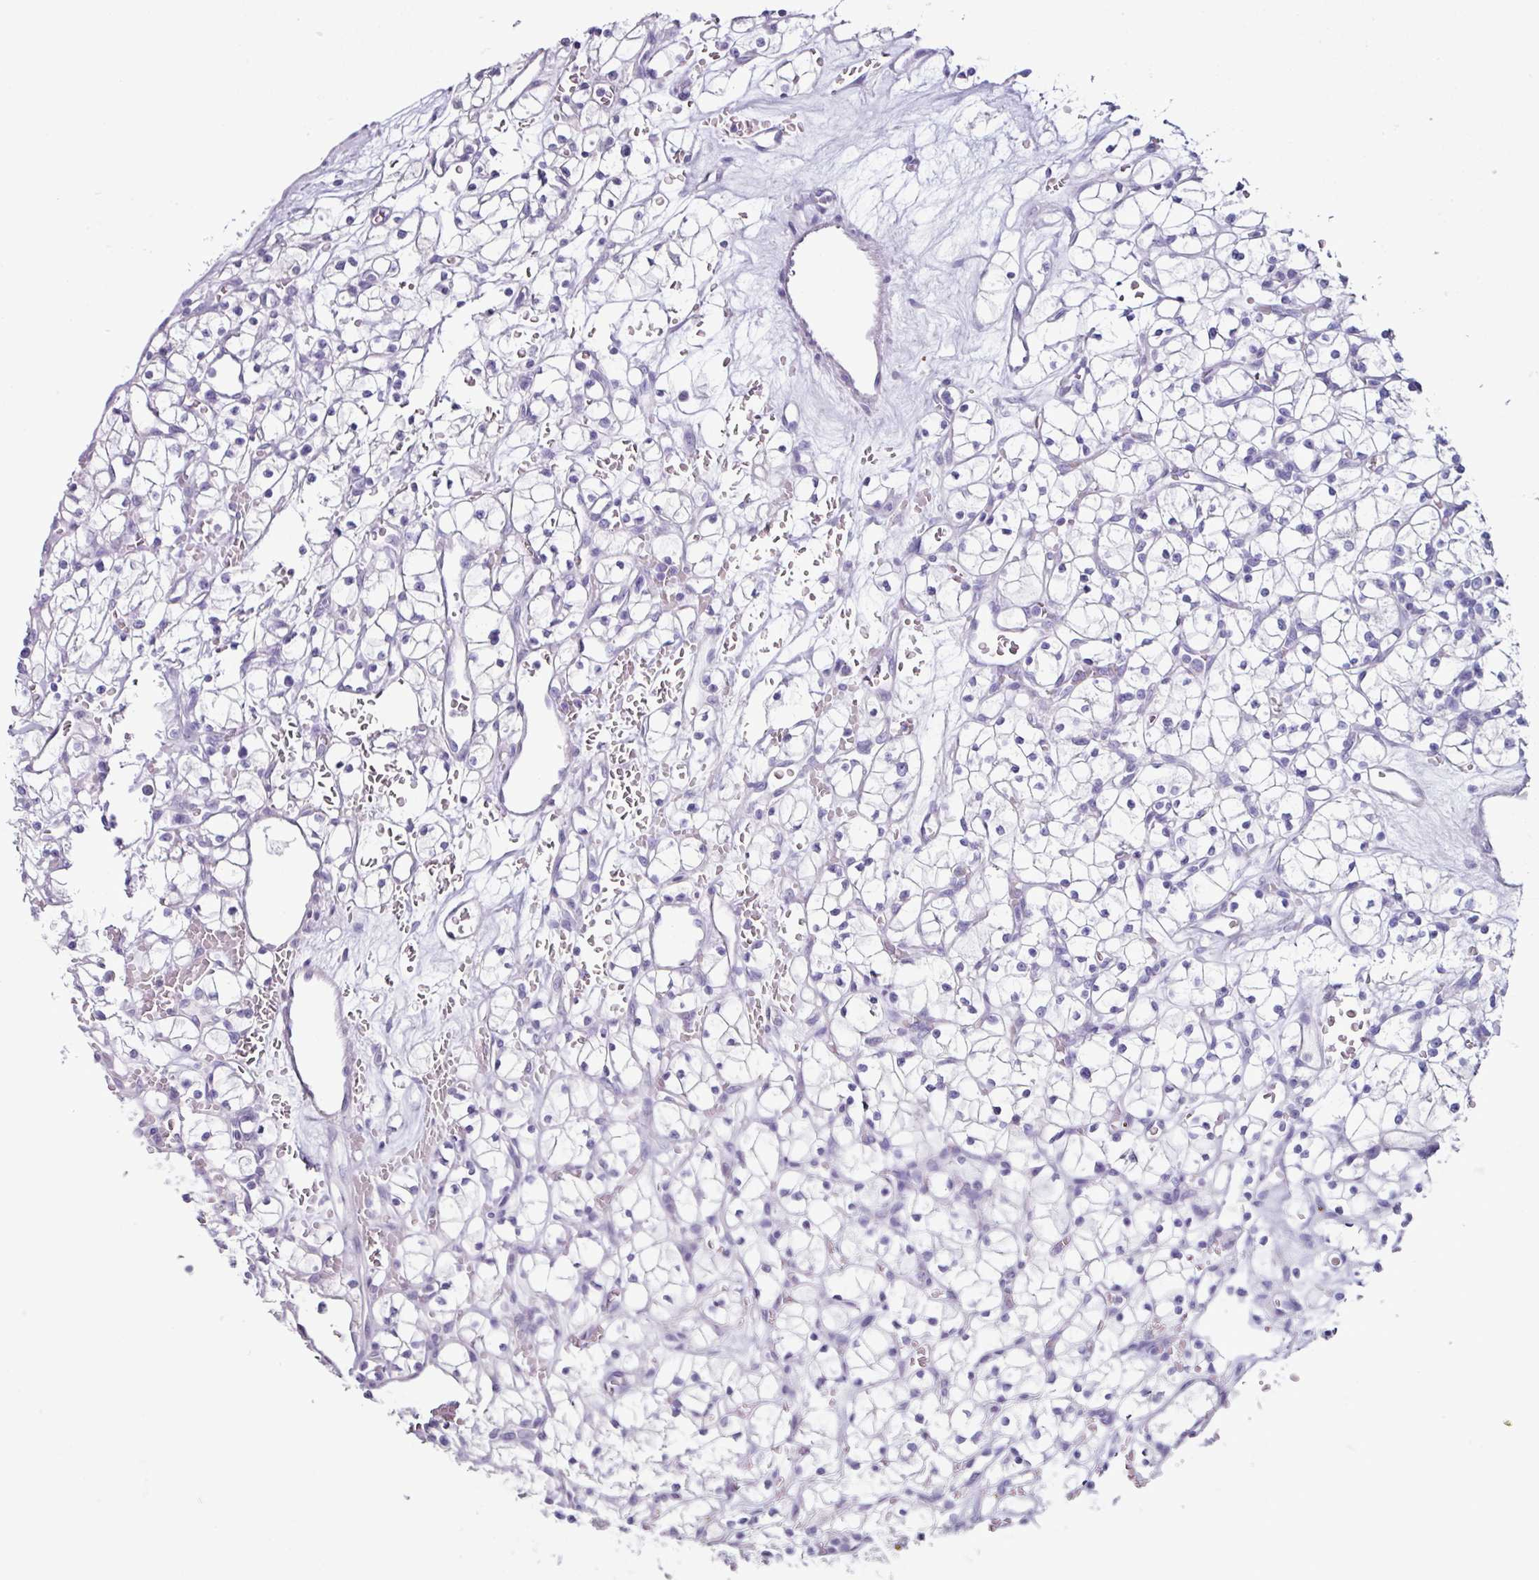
{"staining": {"intensity": "negative", "quantity": "none", "location": "none"}, "tissue": "renal cancer", "cell_type": "Tumor cells", "image_type": "cancer", "snomed": [{"axis": "morphology", "description": "Adenocarcinoma, NOS"}, {"axis": "topography", "description": "Kidney"}], "caption": "High power microscopy photomicrograph of an immunohistochemistry (IHC) micrograph of renal cancer (adenocarcinoma), revealing no significant expression in tumor cells. Nuclei are stained in blue.", "gene": "GLP2R", "patient": {"sex": "female", "age": 64}}